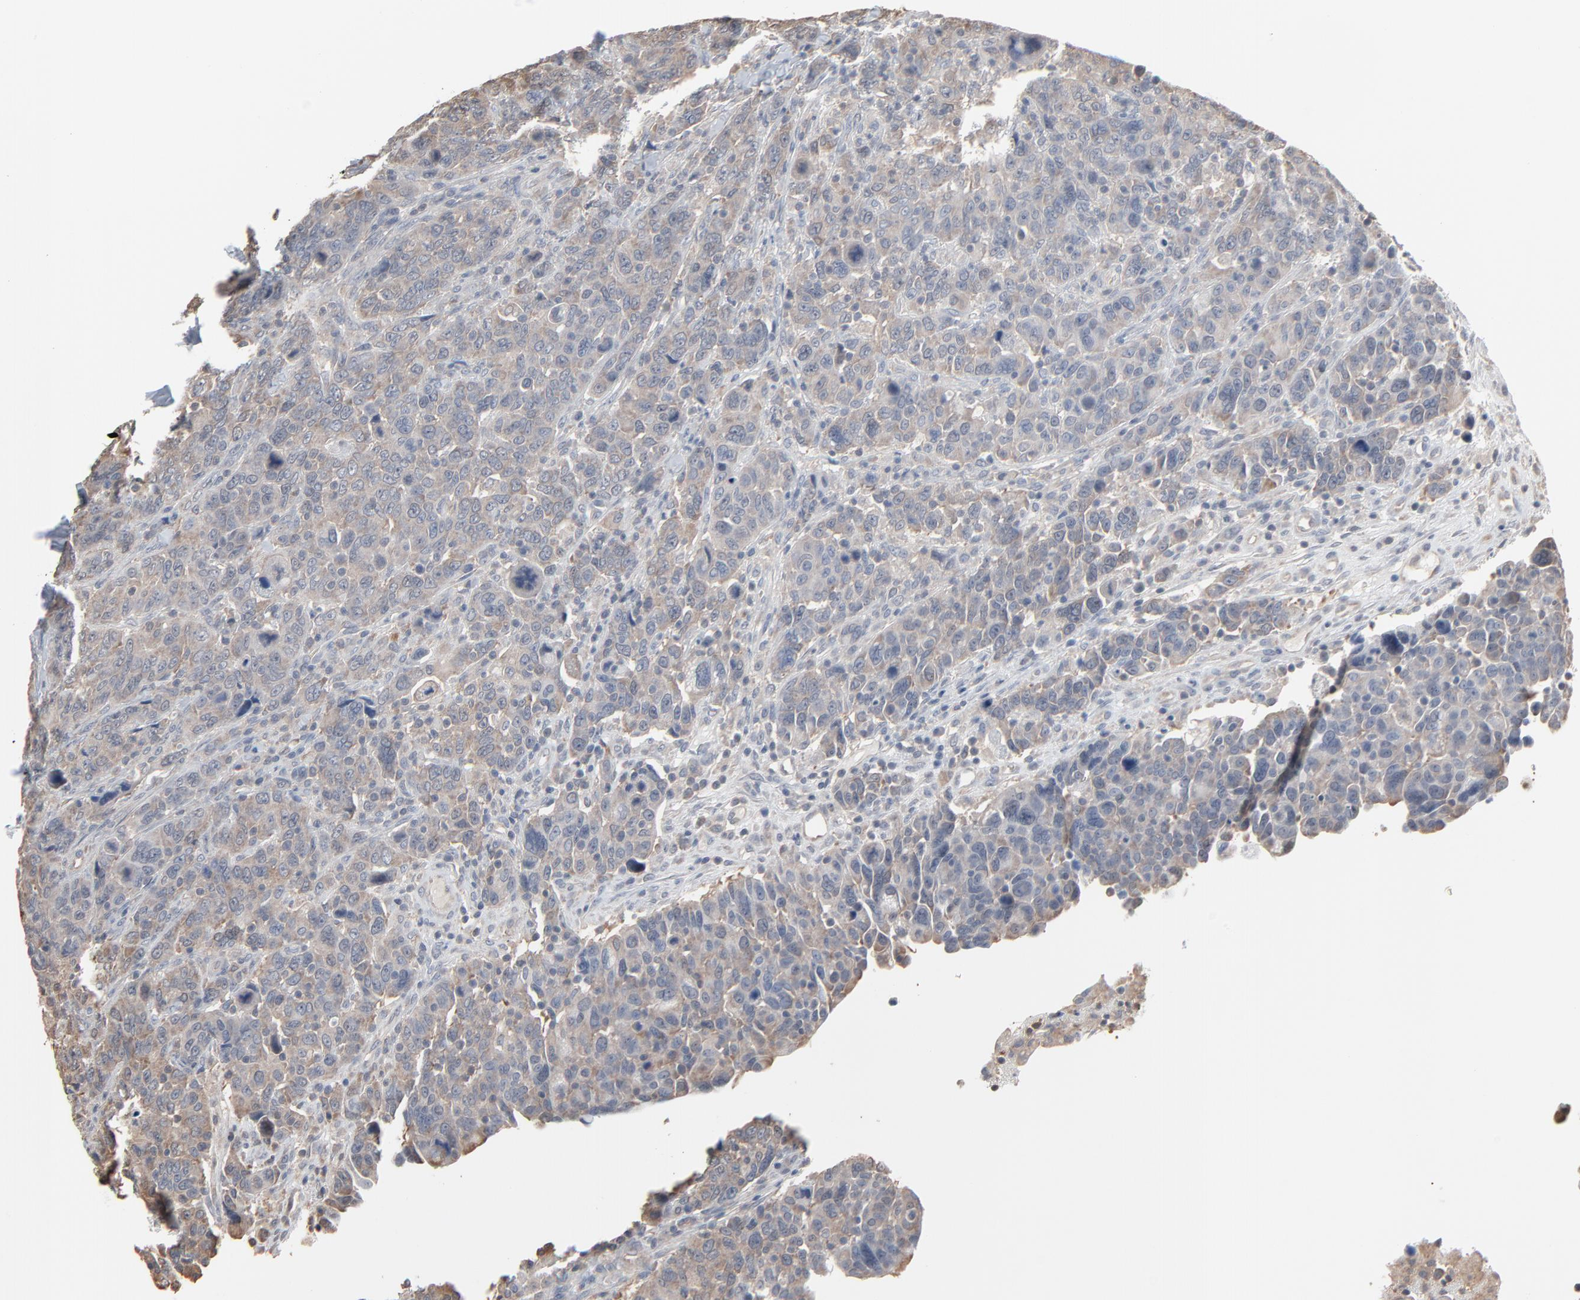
{"staining": {"intensity": "weak", "quantity": ">75%", "location": "cytoplasmic/membranous"}, "tissue": "breast cancer", "cell_type": "Tumor cells", "image_type": "cancer", "snomed": [{"axis": "morphology", "description": "Duct carcinoma"}, {"axis": "topography", "description": "Breast"}], "caption": "A histopathology image of human breast cancer (invasive ductal carcinoma) stained for a protein demonstrates weak cytoplasmic/membranous brown staining in tumor cells. The protein is shown in brown color, while the nuclei are stained blue.", "gene": "CCT5", "patient": {"sex": "female", "age": 37}}